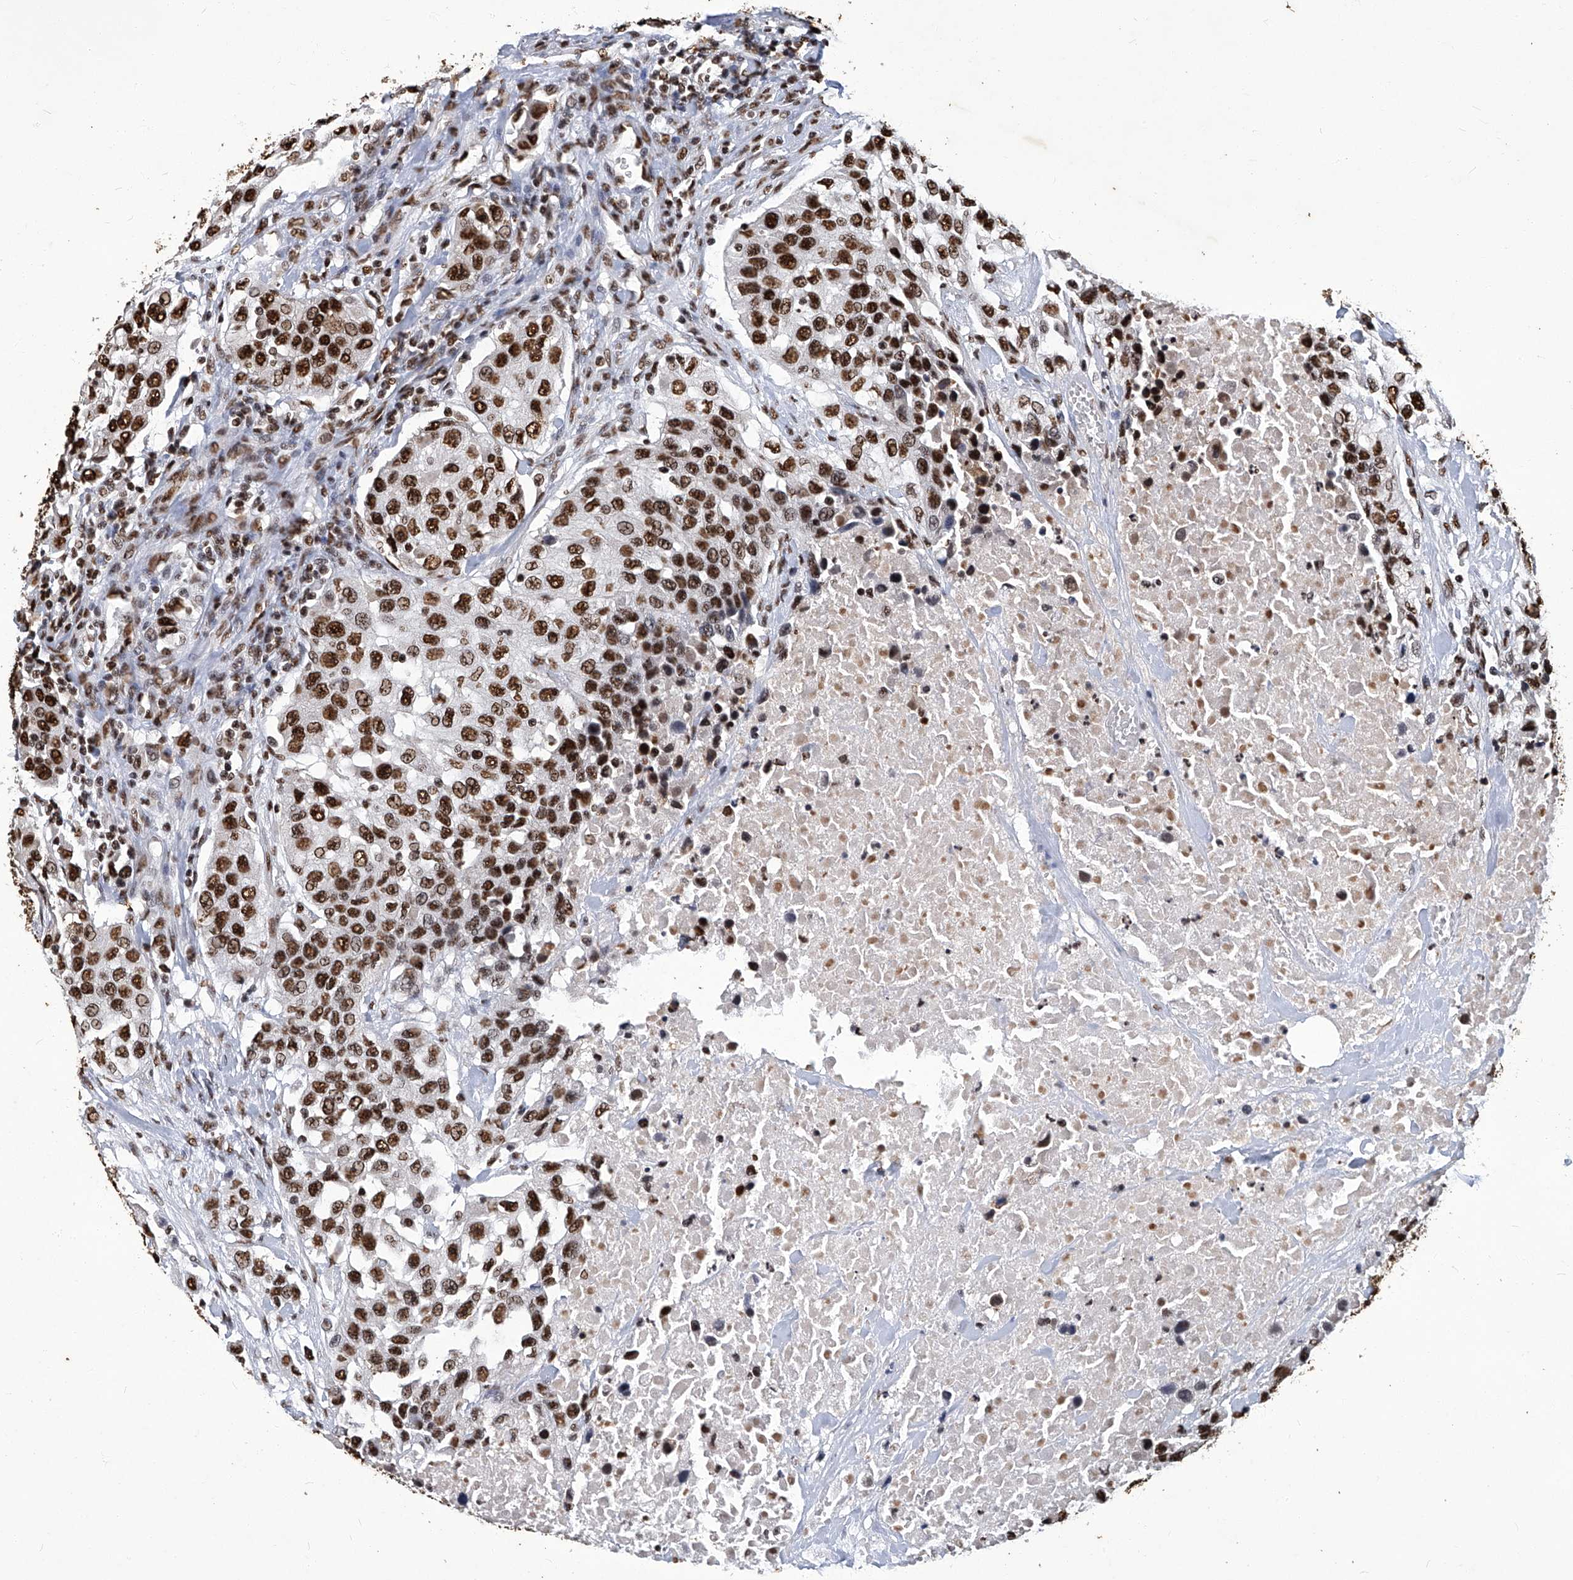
{"staining": {"intensity": "strong", "quantity": ">75%", "location": "nuclear"}, "tissue": "urothelial cancer", "cell_type": "Tumor cells", "image_type": "cancer", "snomed": [{"axis": "morphology", "description": "Urothelial carcinoma, High grade"}, {"axis": "topography", "description": "Urinary bladder"}], "caption": "Immunohistochemical staining of urothelial carcinoma (high-grade) demonstrates strong nuclear protein expression in approximately >75% of tumor cells.", "gene": "HBP1", "patient": {"sex": "female", "age": 80}}